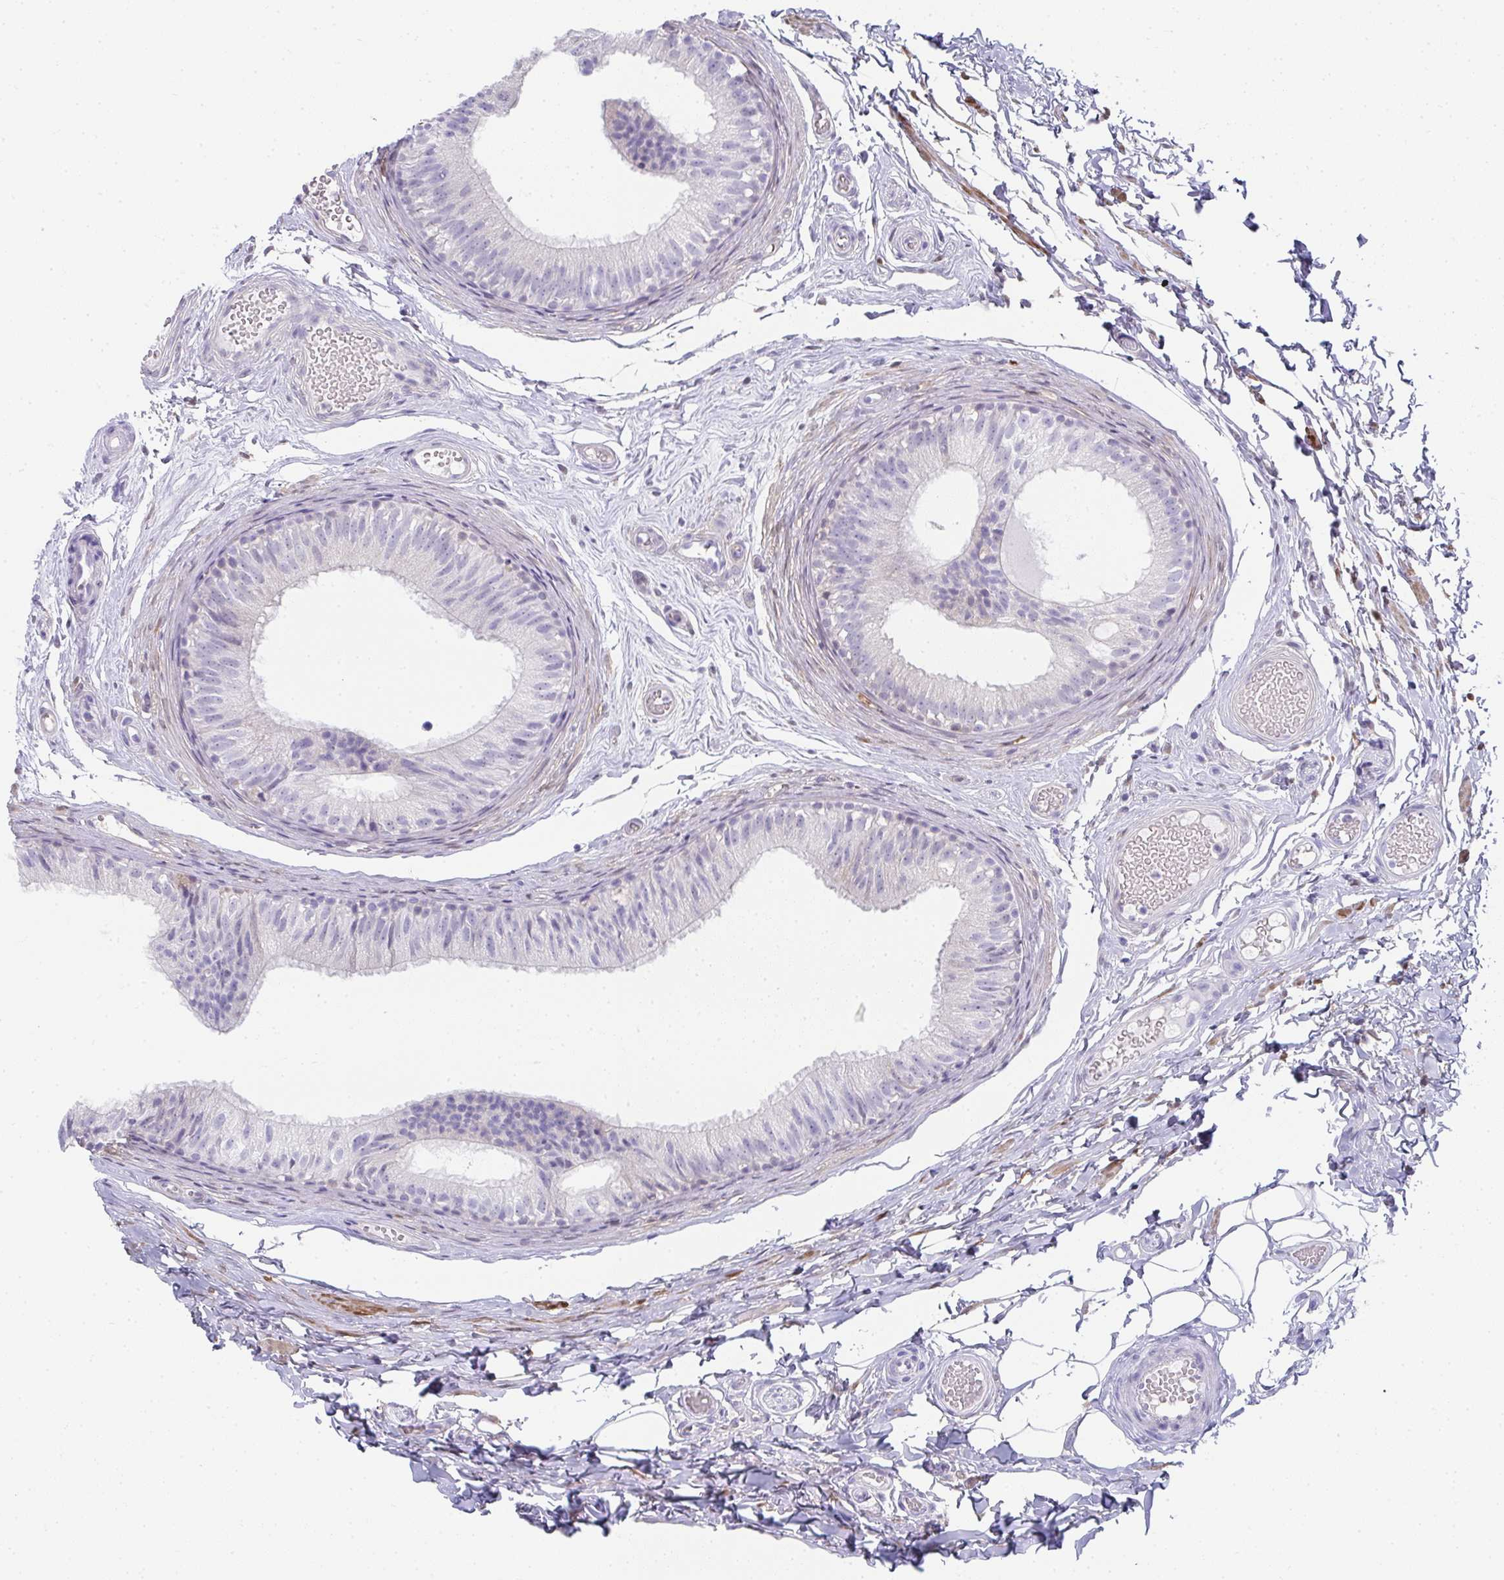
{"staining": {"intensity": "negative", "quantity": "none", "location": "none"}, "tissue": "epididymis", "cell_type": "Glandular cells", "image_type": "normal", "snomed": [{"axis": "morphology", "description": "Normal tissue, NOS"}, {"axis": "morphology", "description": "Seminoma, NOS"}, {"axis": "topography", "description": "Testis"}, {"axis": "topography", "description": "Epididymis"}], "caption": "IHC of benign epididymis reveals no positivity in glandular cells.", "gene": "RBP1", "patient": {"sex": "male", "age": 34}}